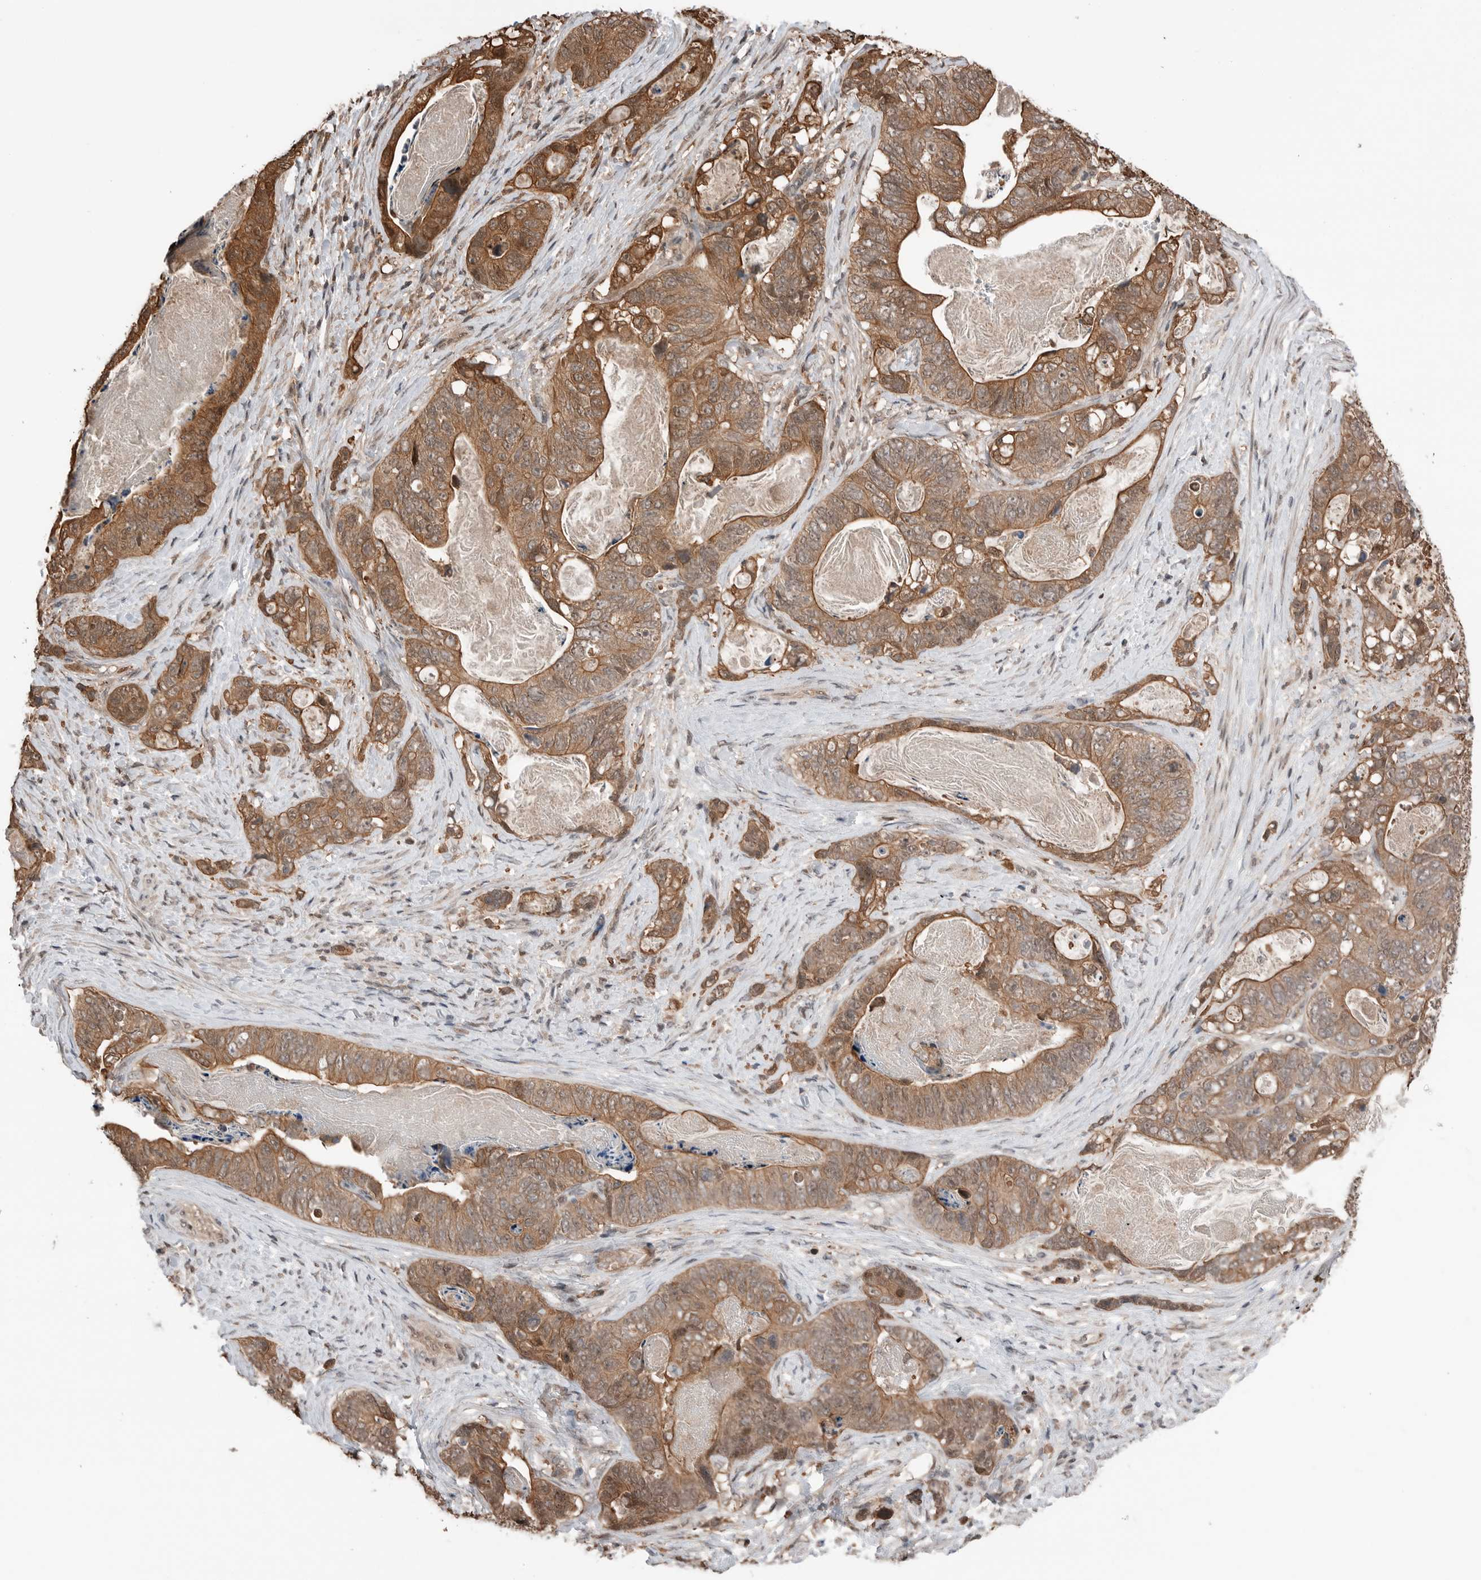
{"staining": {"intensity": "moderate", "quantity": ">75%", "location": "cytoplasmic/membranous"}, "tissue": "stomach cancer", "cell_type": "Tumor cells", "image_type": "cancer", "snomed": [{"axis": "morphology", "description": "Normal tissue, NOS"}, {"axis": "morphology", "description": "Adenocarcinoma, NOS"}, {"axis": "topography", "description": "Stomach"}], "caption": "Tumor cells demonstrate medium levels of moderate cytoplasmic/membranous positivity in about >75% of cells in stomach cancer (adenocarcinoma).", "gene": "PEAK1", "patient": {"sex": "female", "age": 89}}